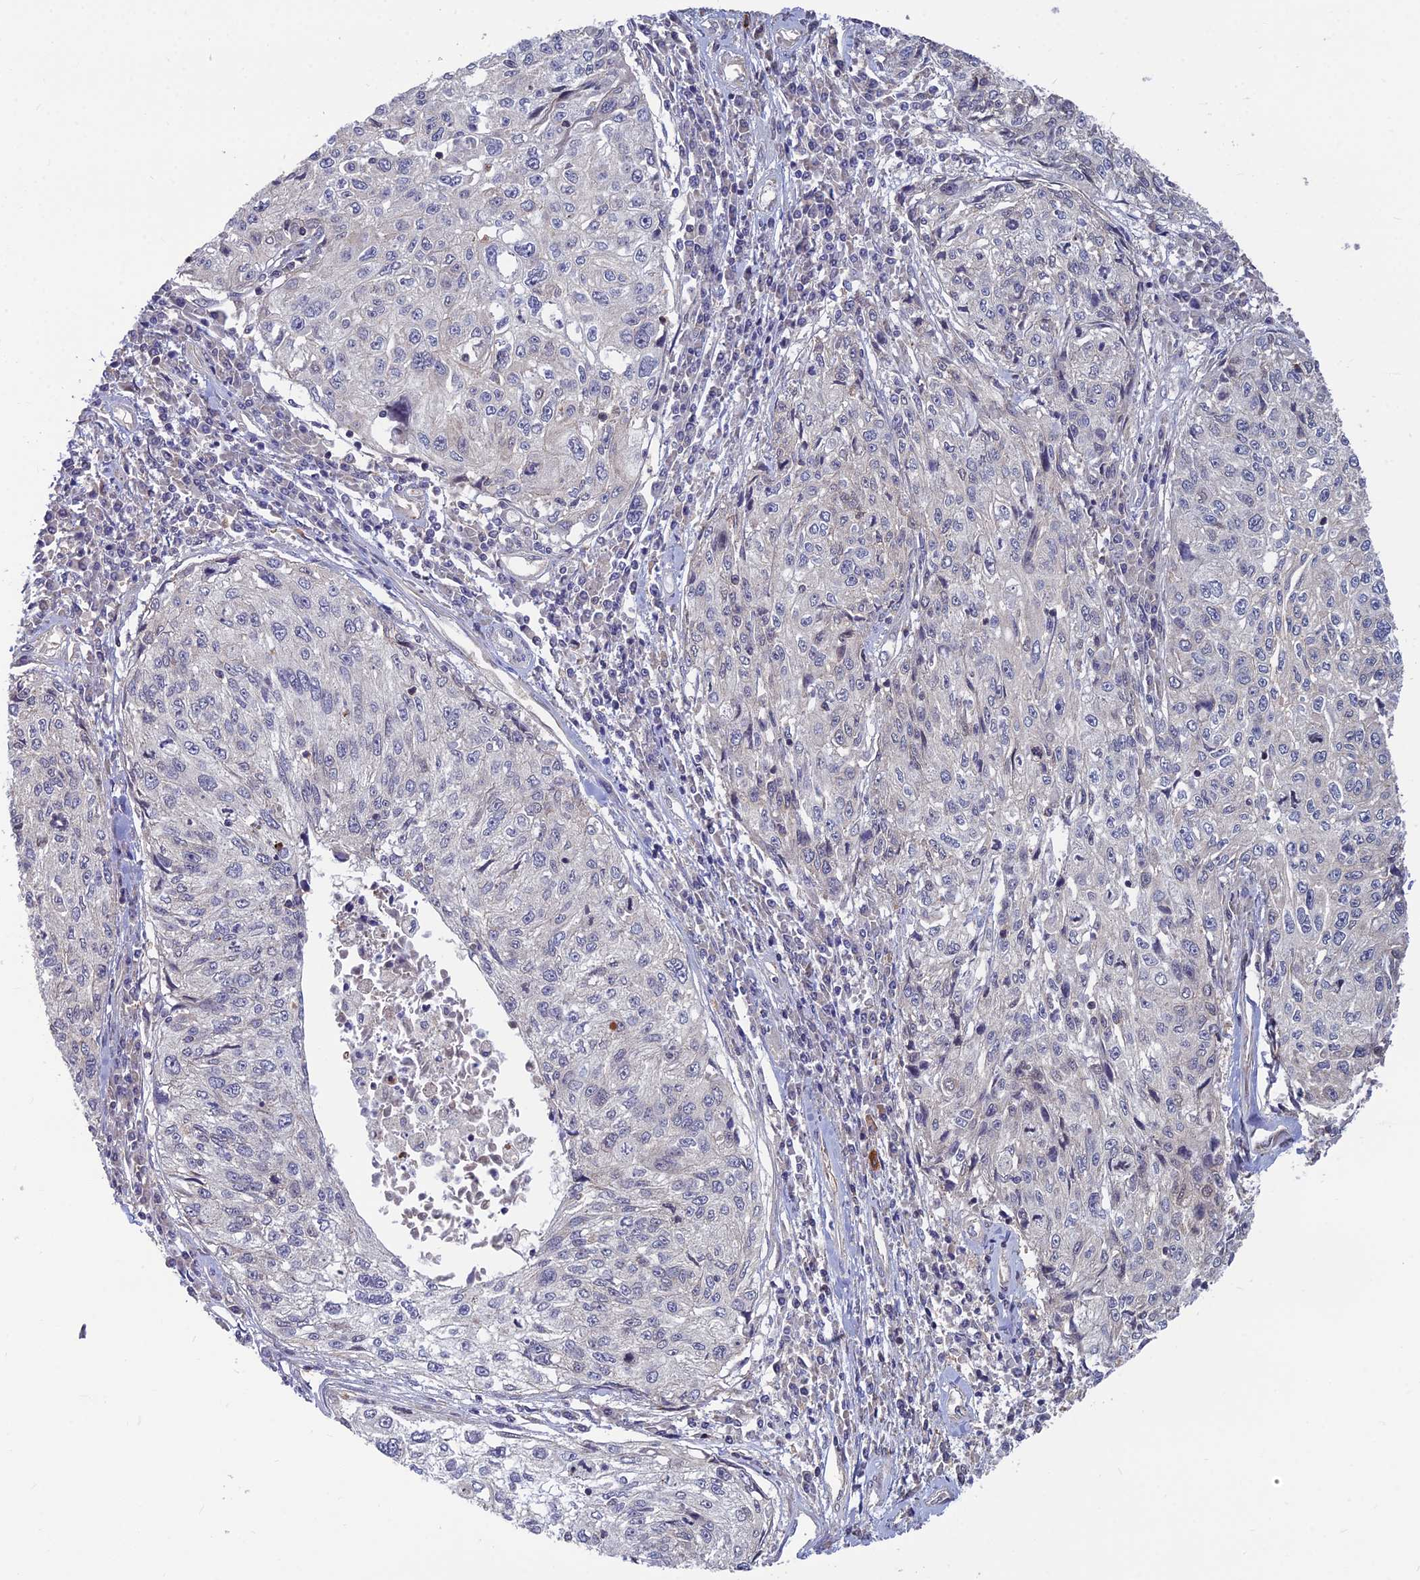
{"staining": {"intensity": "negative", "quantity": "none", "location": "none"}, "tissue": "cervical cancer", "cell_type": "Tumor cells", "image_type": "cancer", "snomed": [{"axis": "morphology", "description": "Squamous cell carcinoma, NOS"}, {"axis": "topography", "description": "Cervix"}], "caption": "Human cervical cancer stained for a protein using immunohistochemistry (IHC) reveals no staining in tumor cells.", "gene": "OPA3", "patient": {"sex": "female", "age": 57}}